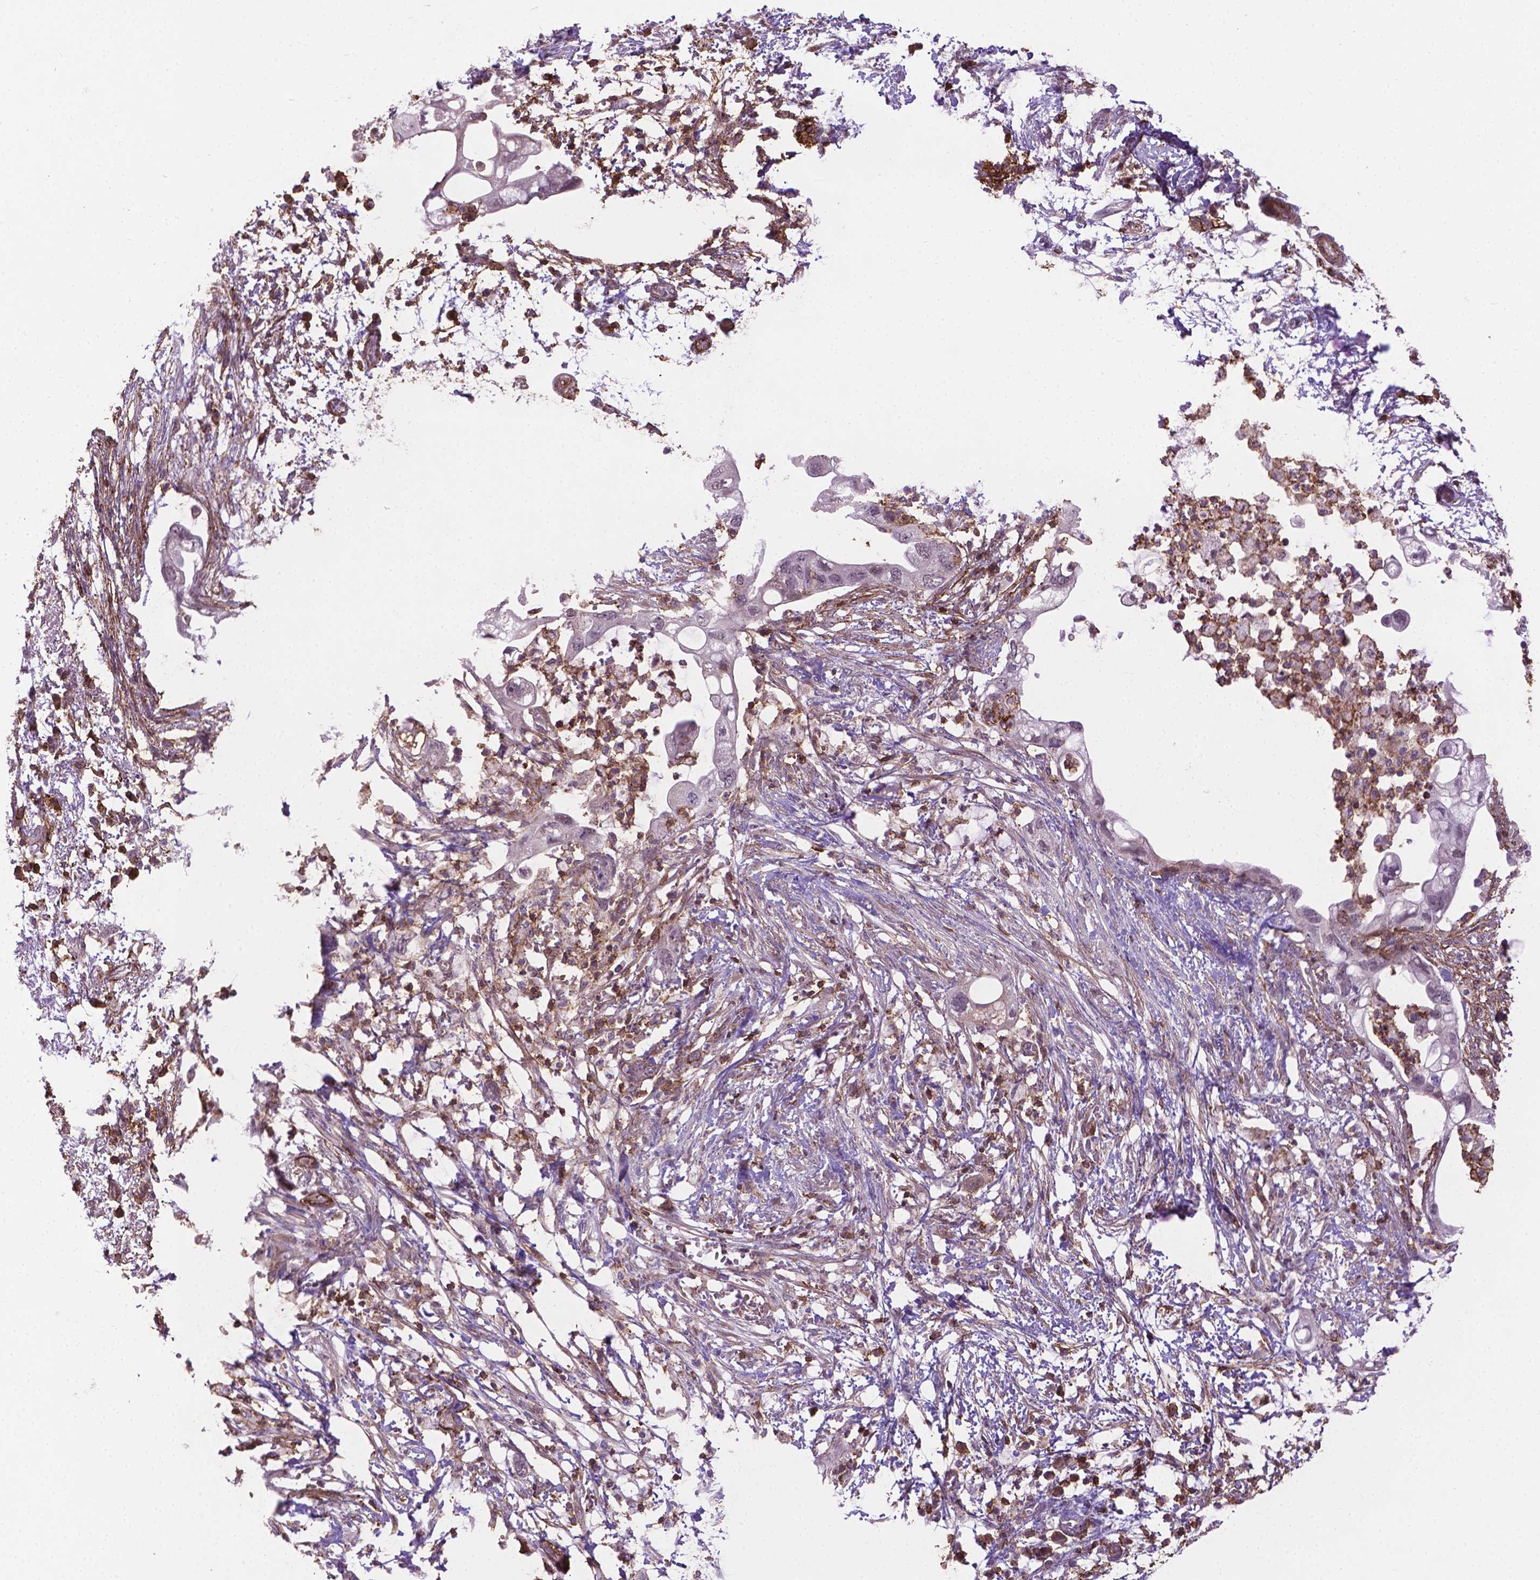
{"staining": {"intensity": "negative", "quantity": "none", "location": "none"}, "tissue": "pancreatic cancer", "cell_type": "Tumor cells", "image_type": "cancer", "snomed": [{"axis": "morphology", "description": "Adenocarcinoma, NOS"}, {"axis": "topography", "description": "Pancreas"}], "caption": "Immunohistochemistry (IHC) micrograph of neoplastic tissue: human pancreatic adenocarcinoma stained with DAB (3,3'-diaminobenzidine) exhibits no significant protein staining in tumor cells.", "gene": "ACAD10", "patient": {"sex": "female", "age": 72}}